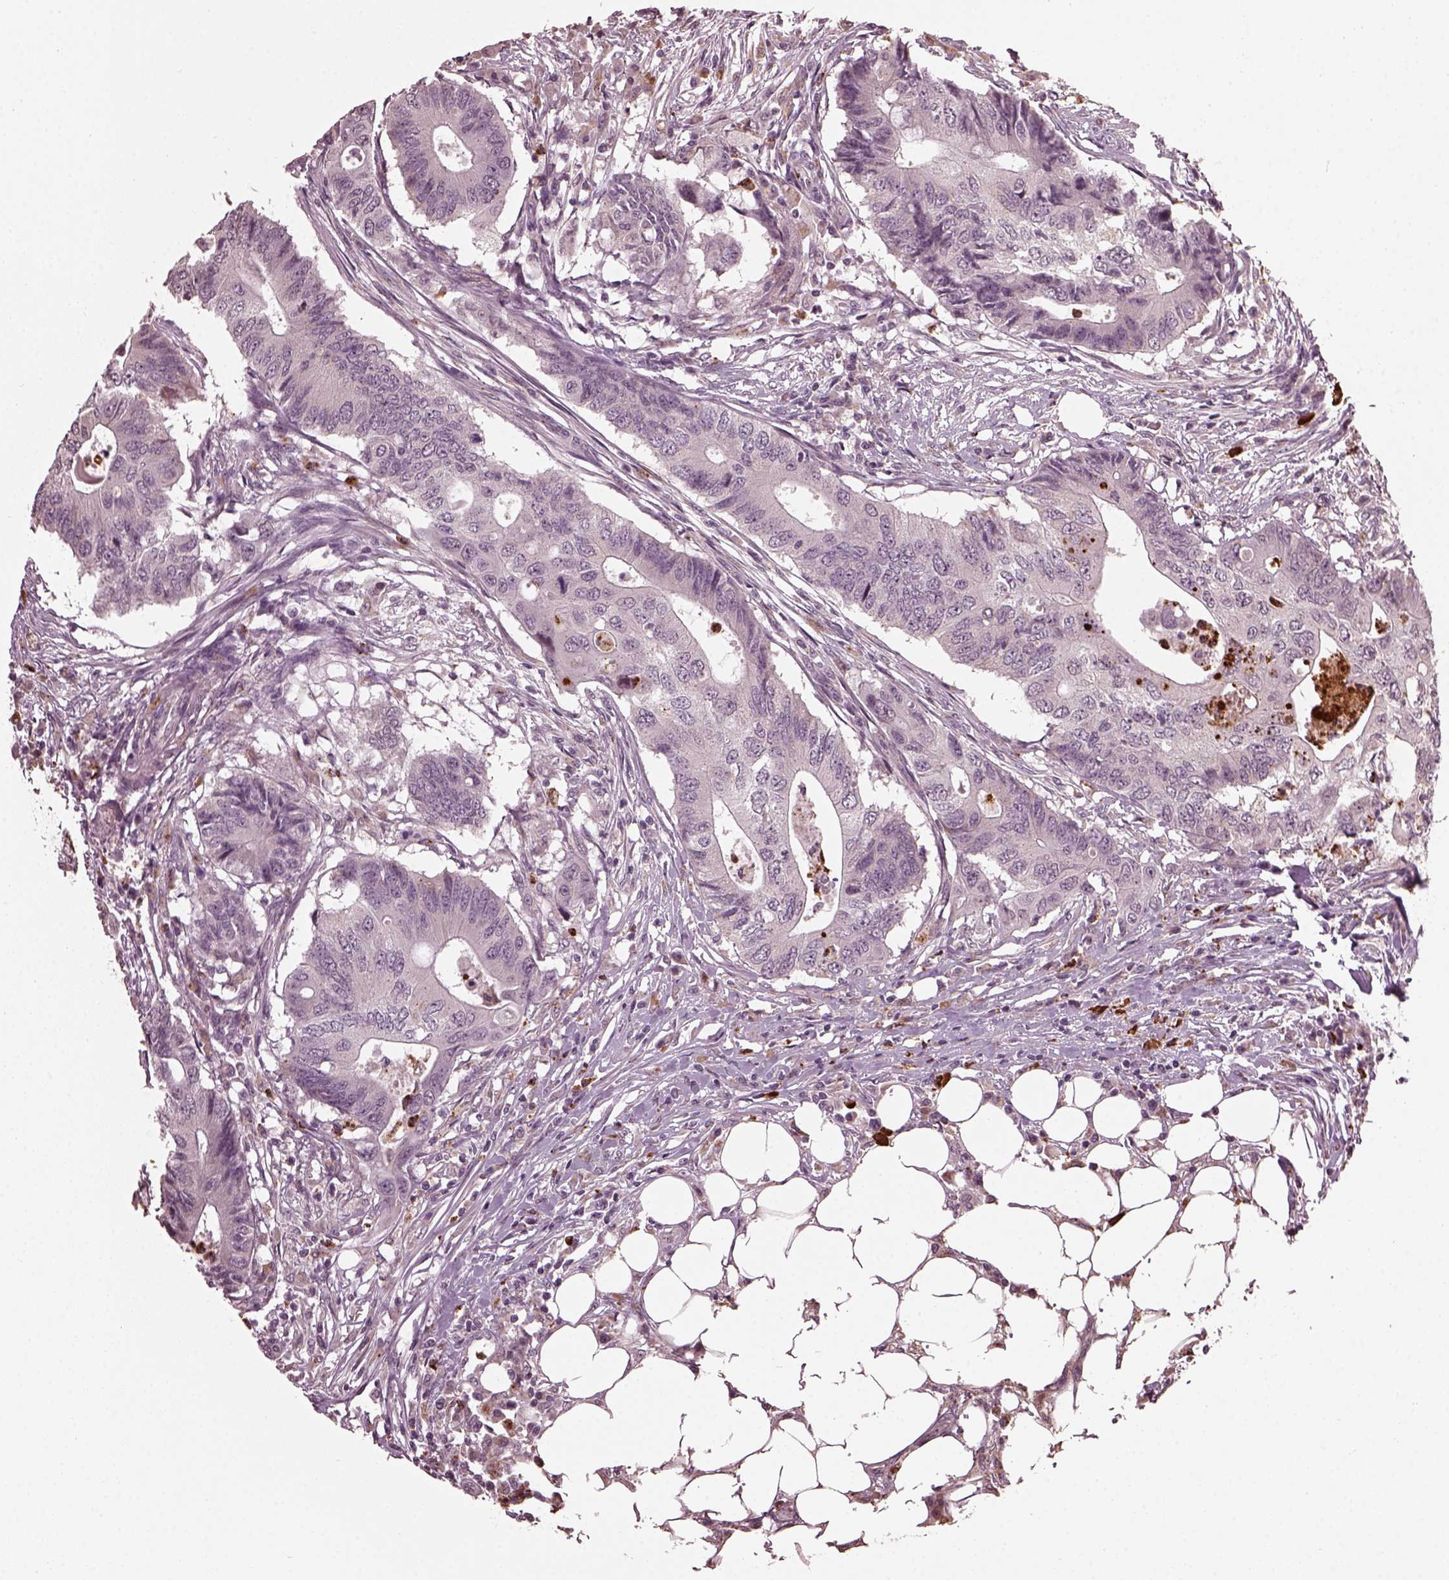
{"staining": {"intensity": "negative", "quantity": "none", "location": "none"}, "tissue": "colorectal cancer", "cell_type": "Tumor cells", "image_type": "cancer", "snomed": [{"axis": "morphology", "description": "Adenocarcinoma, NOS"}, {"axis": "topography", "description": "Colon"}], "caption": "Tumor cells are negative for protein expression in human adenocarcinoma (colorectal). Nuclei are stained in blue.", "gene": "RUFY3", "patient": {"sex": "male", "age": 71}}